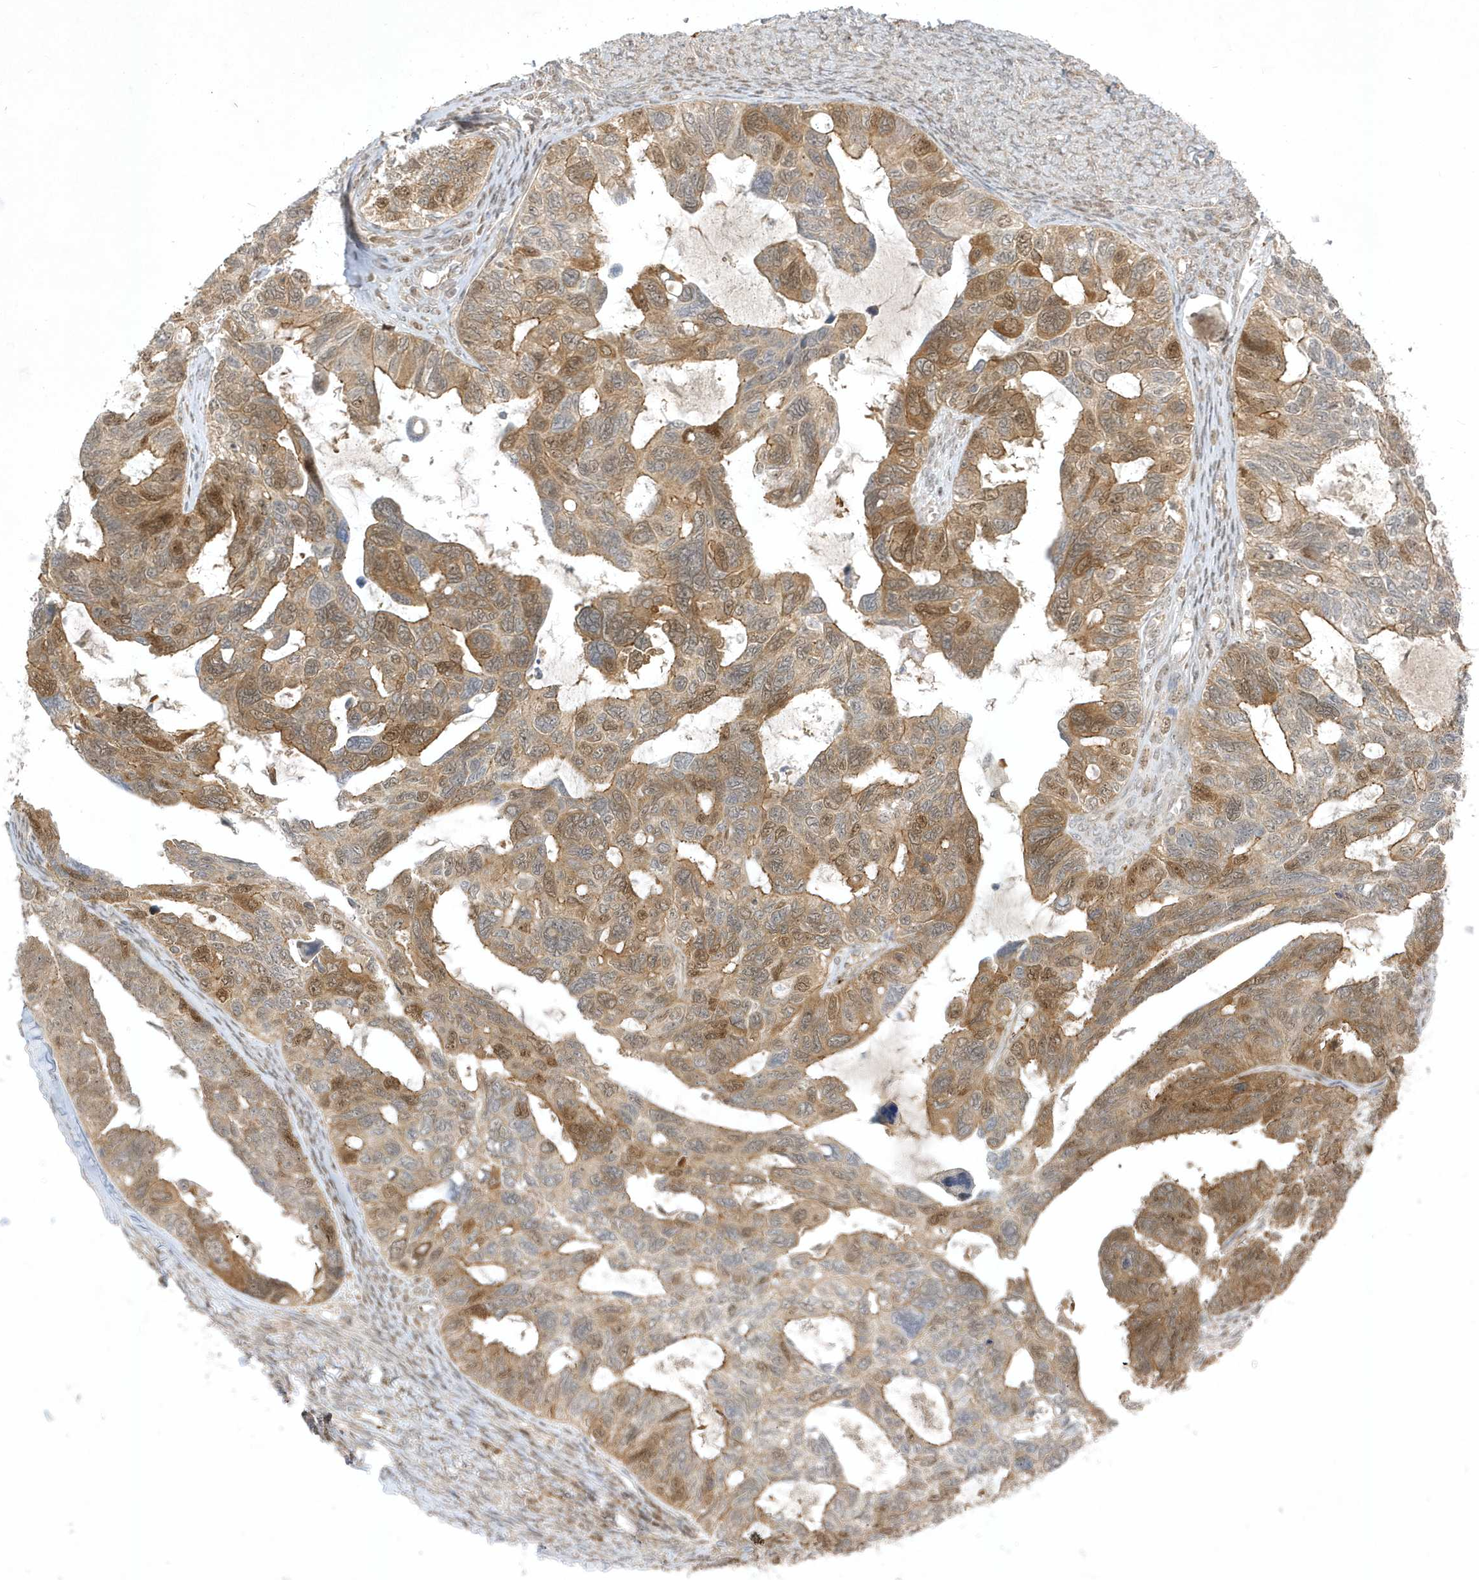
{"staining": {"intensity": "moderate", "quantity": ">75%", "location": "cytoplasmic/membranous,nuclear"}, "tissue": "ovarian cancer", "cell_type": "Tumor cells", "image_type": "cancer", "snomed": [{"axis": "morphology", "description": "Cystadenocarcinoma, serous, NOS"}, {"axis": "topography", "description": "Ovary"}], "caption": "Tumor cells show medium levels of moderate cytoplasmic/membranous and nuclear expression in approximately >75% of cells in human ovarian cancer.", "gene": "NAF1", "patient": {"sex": "female", "age": 79}}